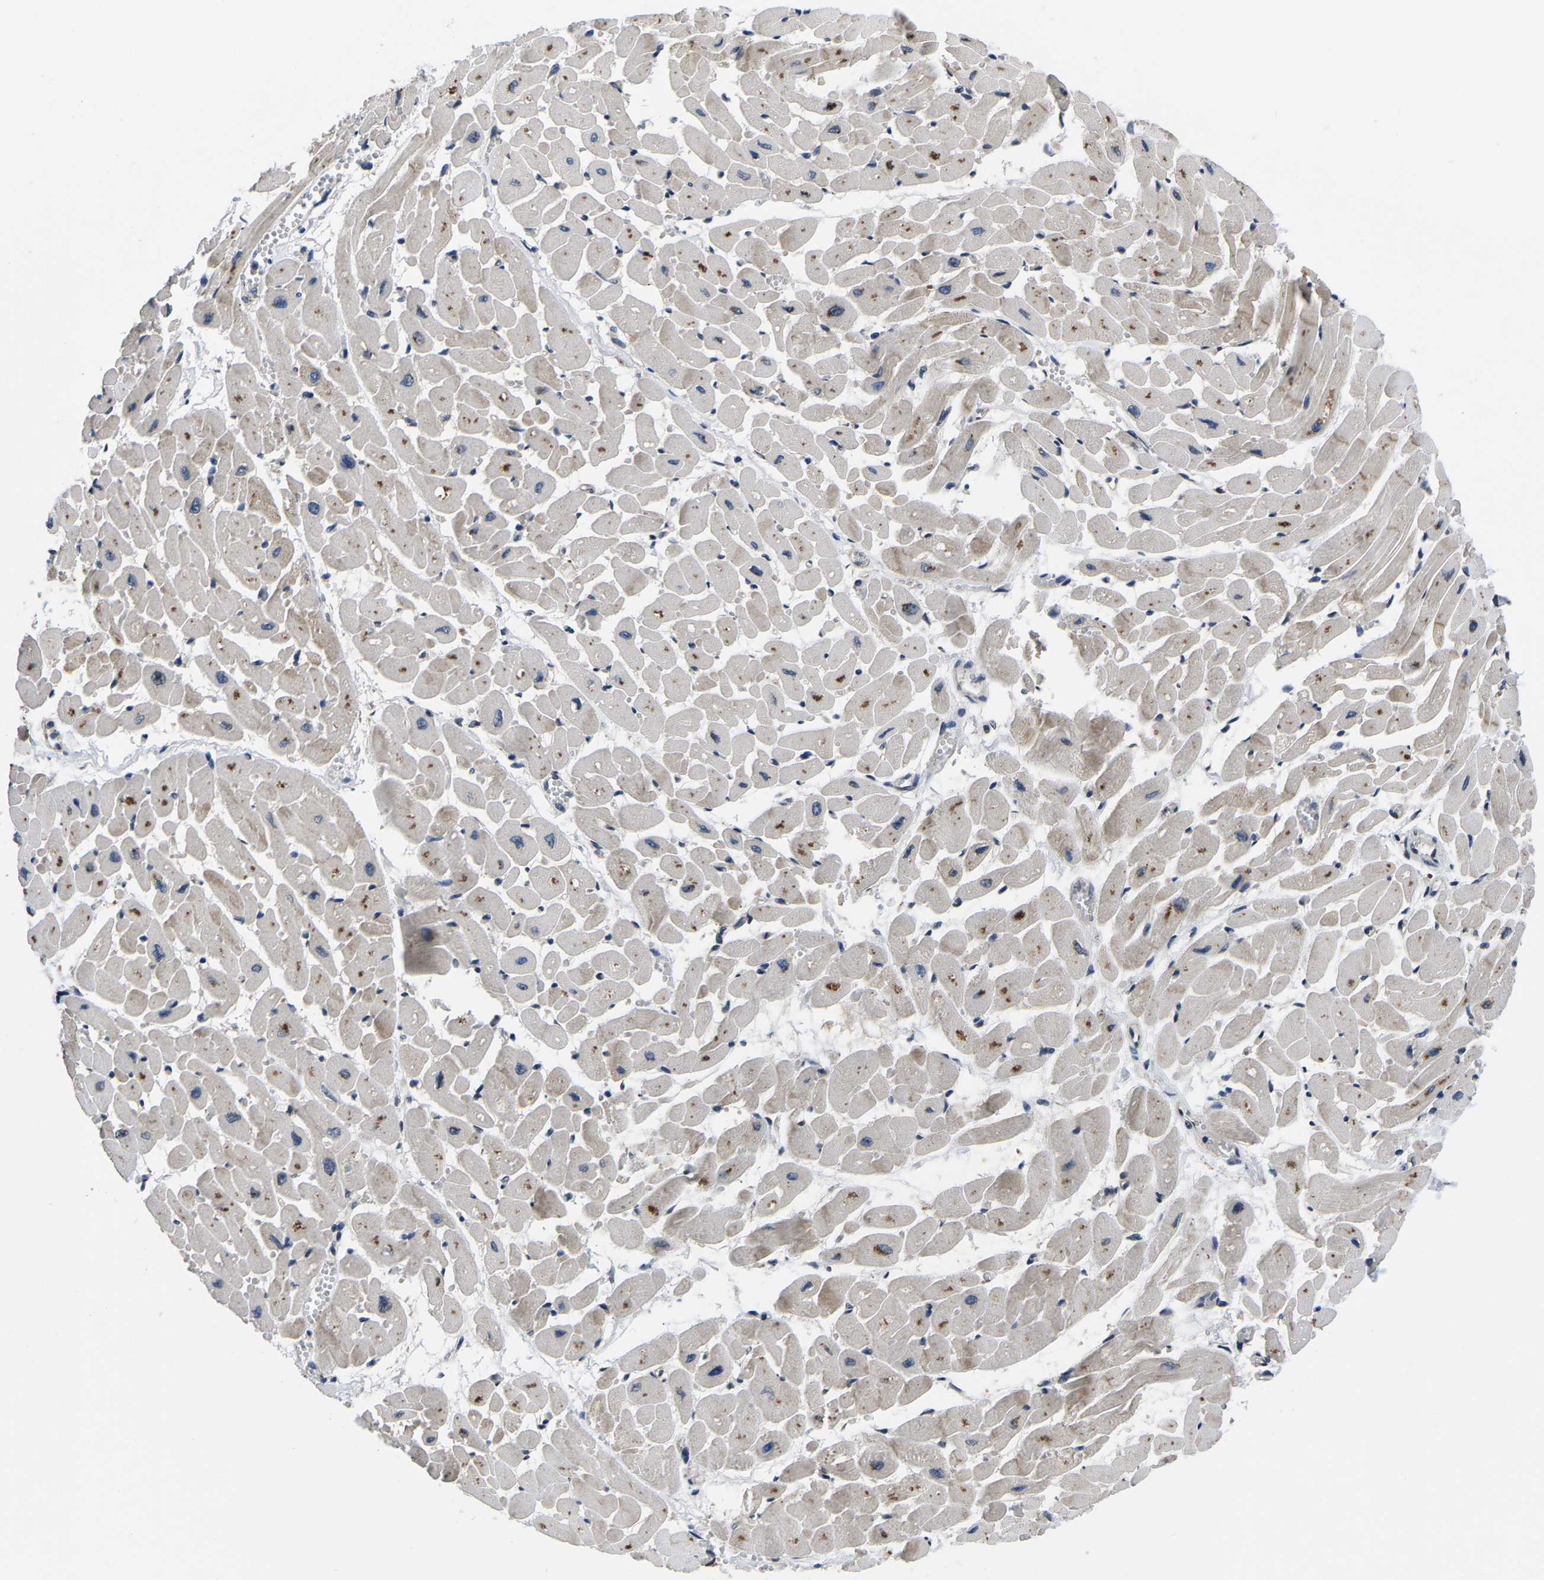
{"staining": {"intensity": "moderate", "quantity": "25%-75%", "location": "cytoplasmic/membranous"}, "tissue": "heart muscle", "cell_type": "Cardiomyocytes", "image_type": "normal", "snomed": [{"axis": "morphology", "description": "Normal tissue, NOS"}, {"axis": "topography", "description": "Heart"}], "caption": "Moderate cytoplasmic/membranous expression is identified in about 25%-75% of cardiomyocytes in benign heart muscle. The protein of interest is shown in brown color, while the nuclei are stained blue.", "gene": "SNX10", "patient": {"sex": "male", "age": 45}}